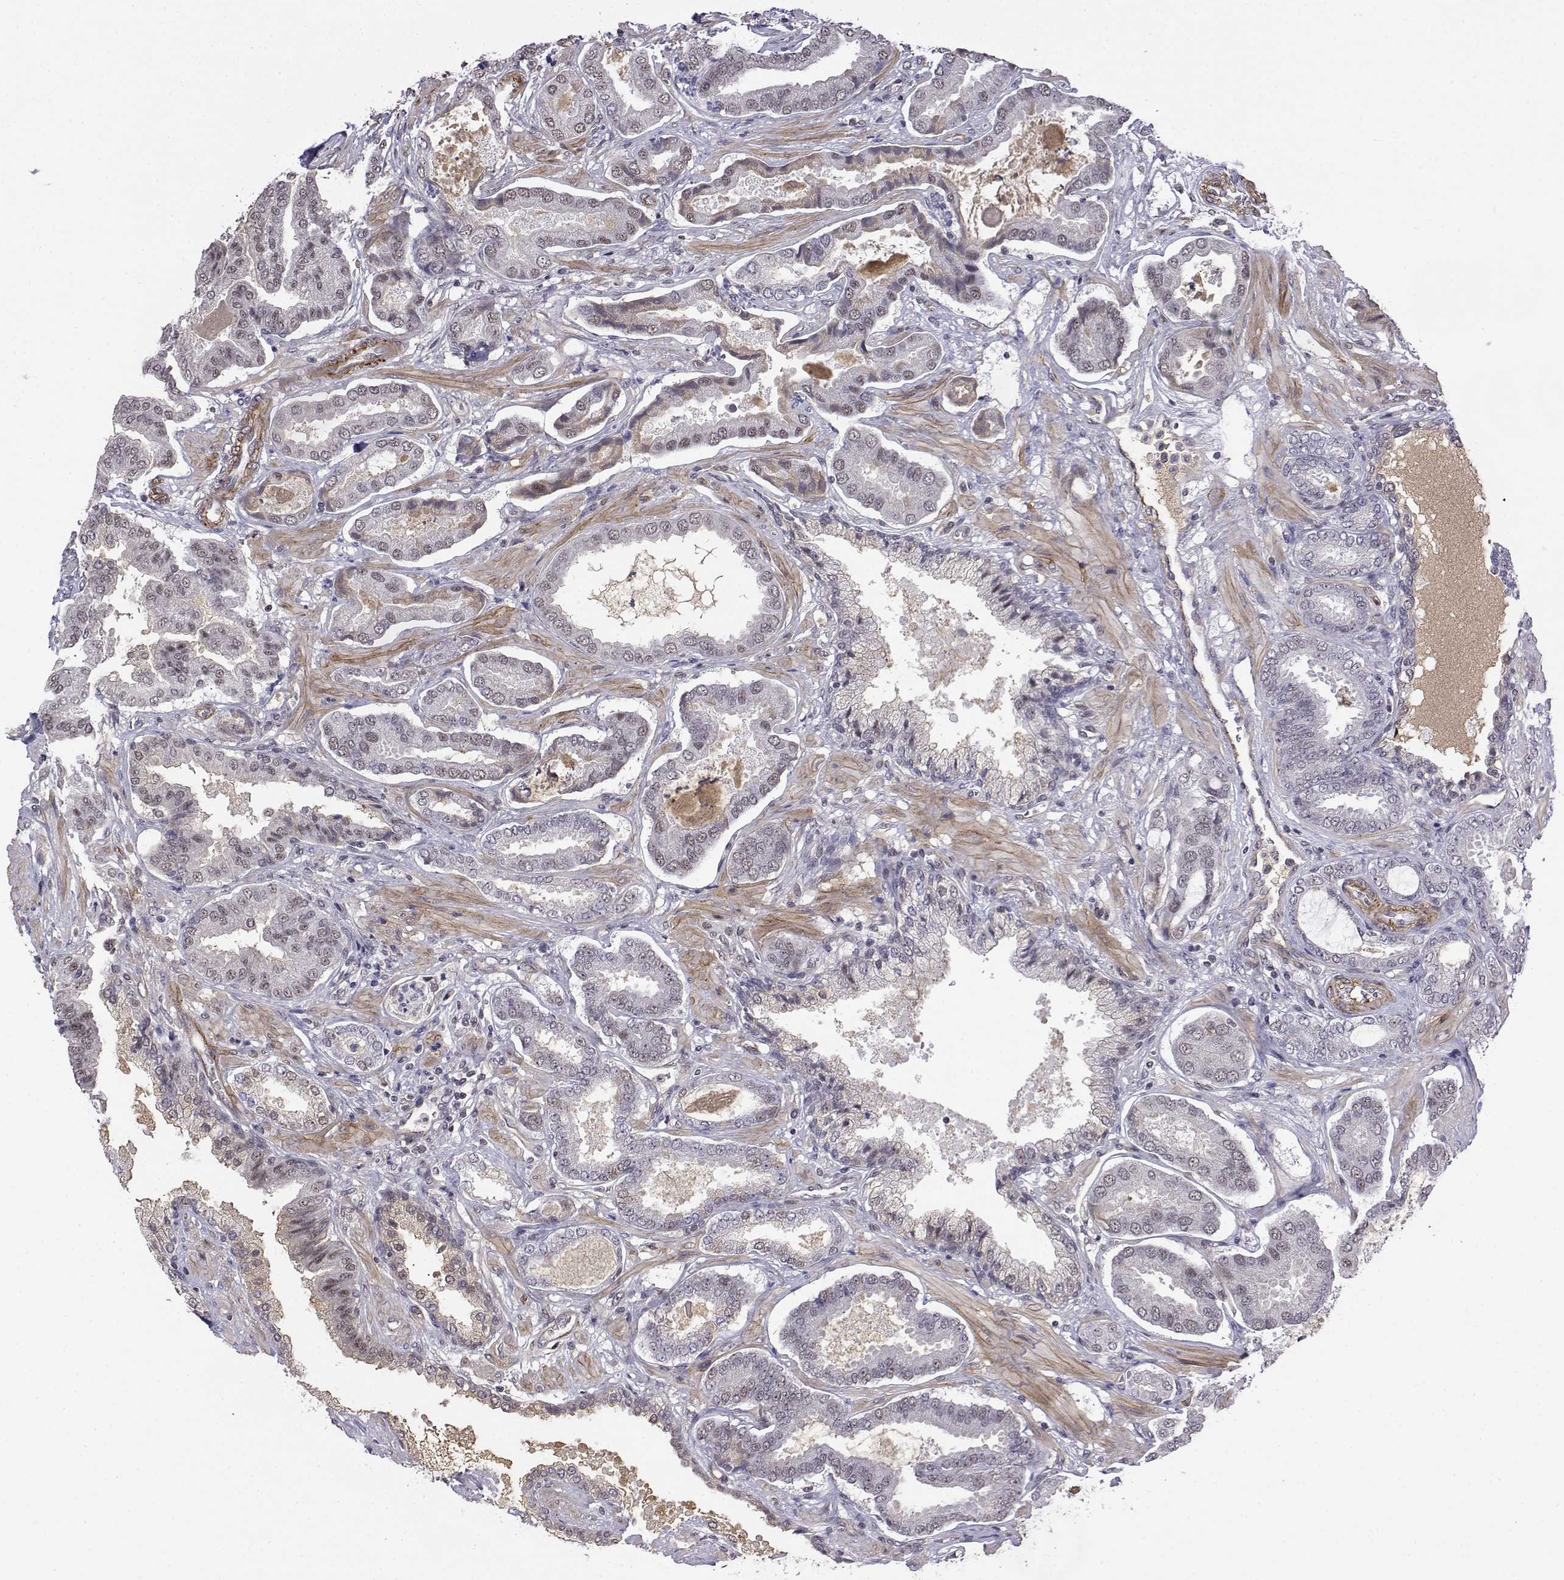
{"staining": {"intensity": "weak", "quantity": "<25%", "location": "nuclear"}, "tissue": "prostate cancer", "cell_type": "Tumor cells", "image_type": "cancer", "snomed": [{"axis": "morphology", "description": "Adenocarcinoma, NOS"}, {"axis": "topography", "description": "Prostate"}], "caption": "The photomicrograph exhibits no significant positivity in tumor cells of prostate cancer (adenocarcinoma). (Immunohistochemistry (ihc), brightfield microscopy, high magnification).", "gene": "ITGA7", "patient": {"sex": "male", "age": 64}}